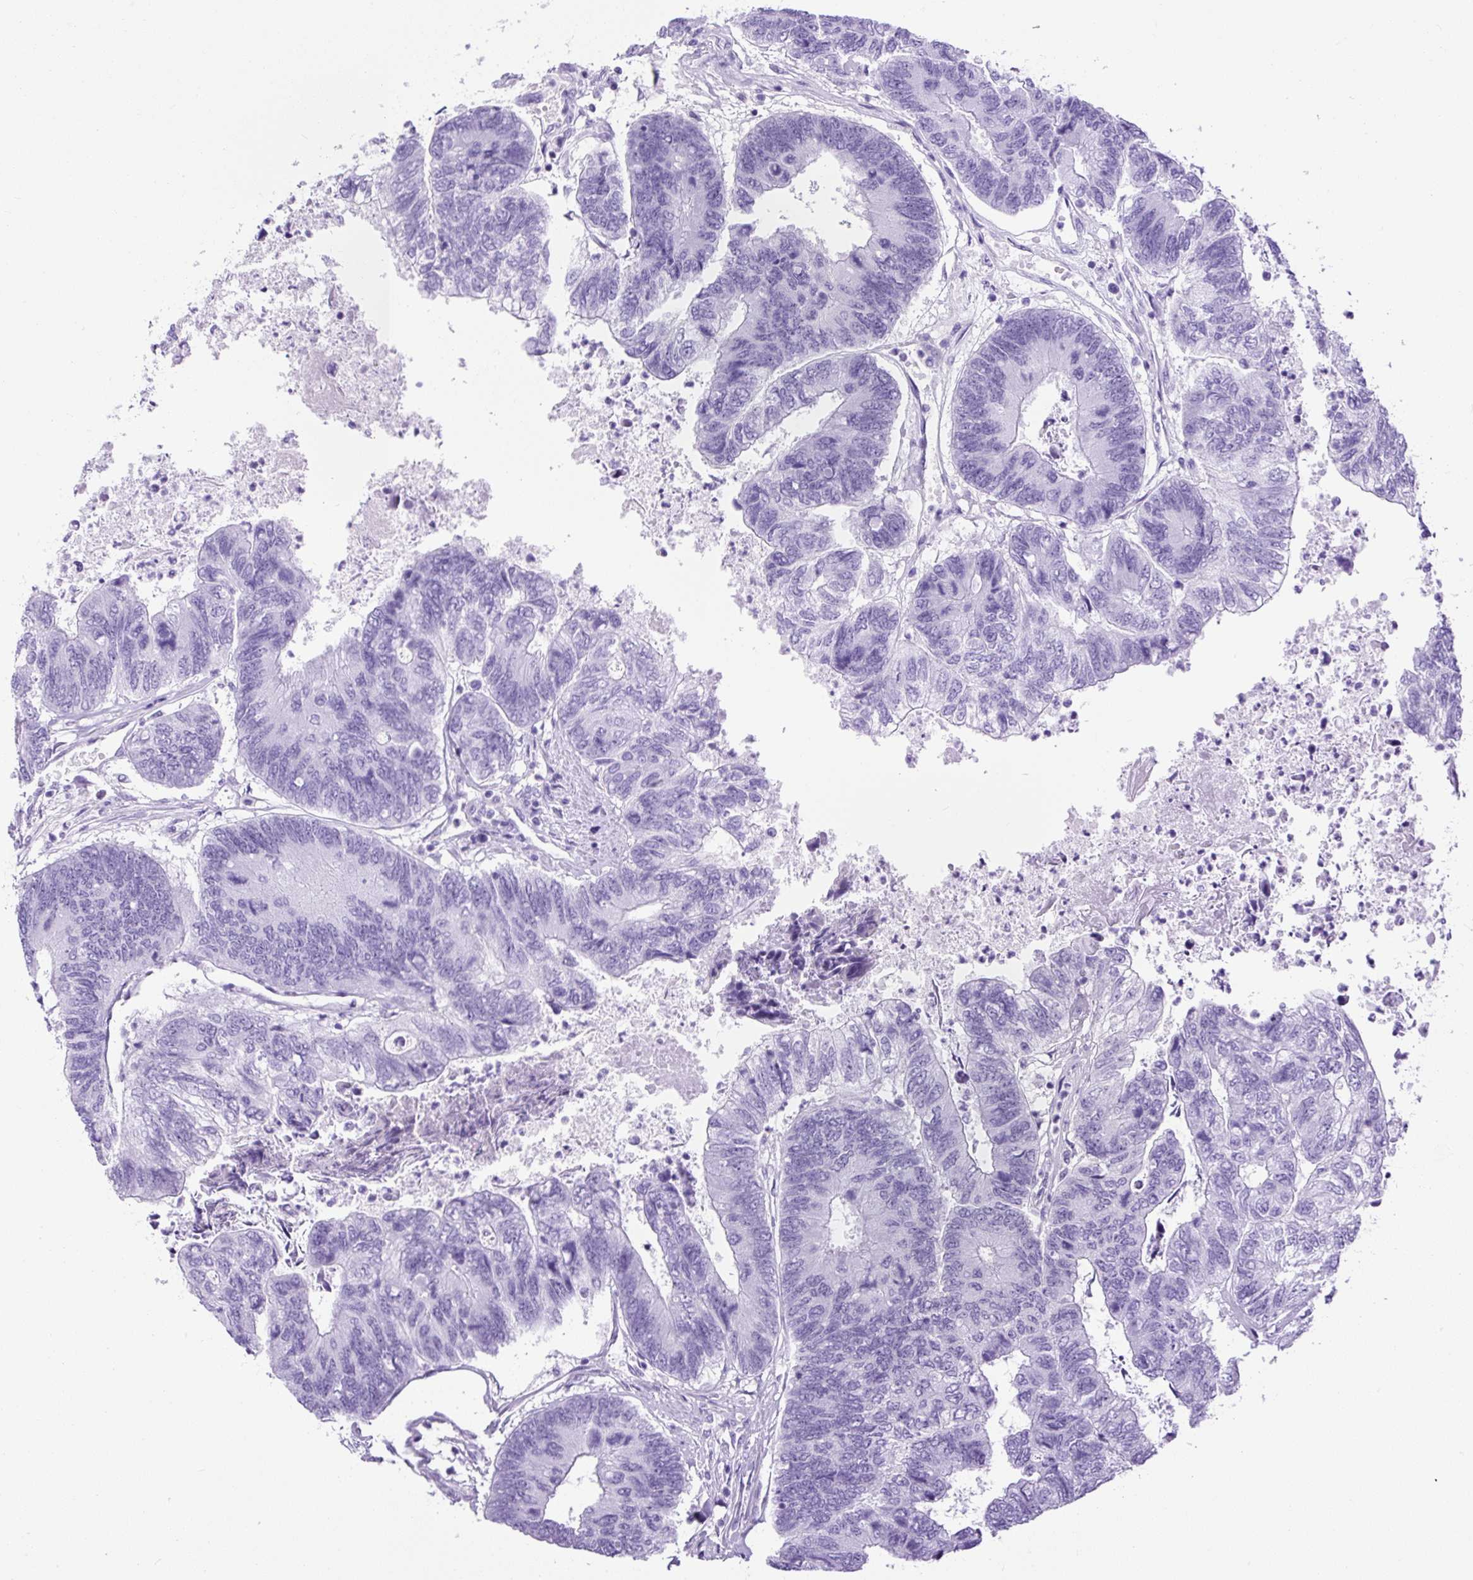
{"staining": {"intensity": "negative", "quantity": "none", "location": "none"}, "tissue": "colorectal cancer", "cell_type": "Tumor cells", "image_type": "cancer", "snomed": [{"axis": "morphology", "description": "Adenocarcinoma, NOS"}, {"axis": "topography", "description": "Colon"}], "caption": "Tumor cells are negative for brown protein staining in colorectal cancer.", "gene": "PDIA2", "patient": {"sex": "female", "age": 67}}